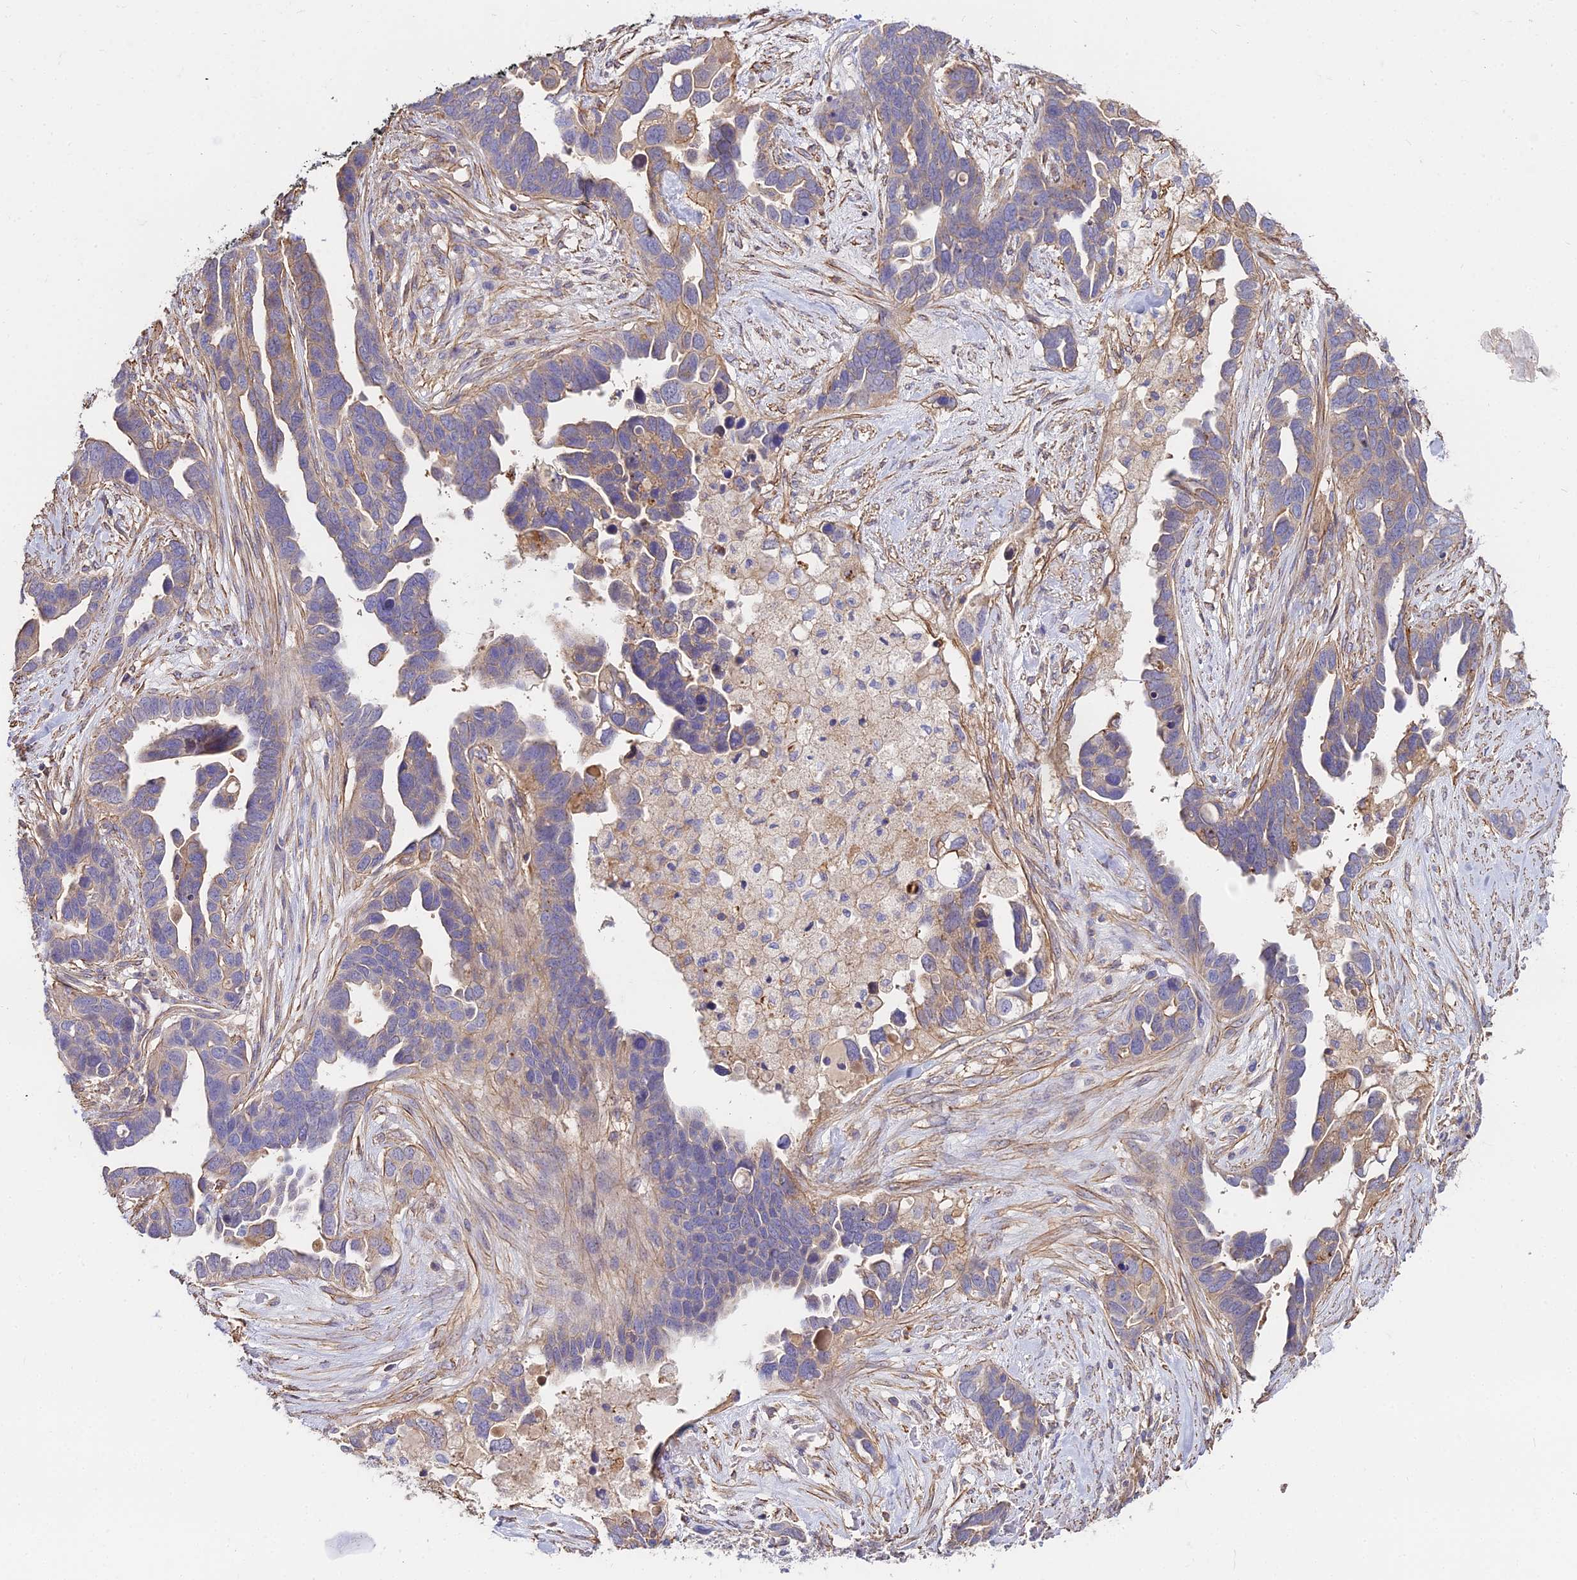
{"staining": {"intensity": "weak", "quantity": "<25%", "location": "cytoplasmic/membranous"}, "tissue": "ovarian cancer", "cell_type": "Tumor cells", "image_type": "cancer", "snomed": [{"axis": "morphology", "description": "Cystadenocarcinoma, serous, NOS"}, {"axis": "topography", "description": "Ovary"}], "caption": "Human ovarian serous cystadenocarcinoma stained for a protein using IHC displays no expression in tumor cells.", "gene": "GLYAT", "patient": {"sex": "female", "age": 54}}